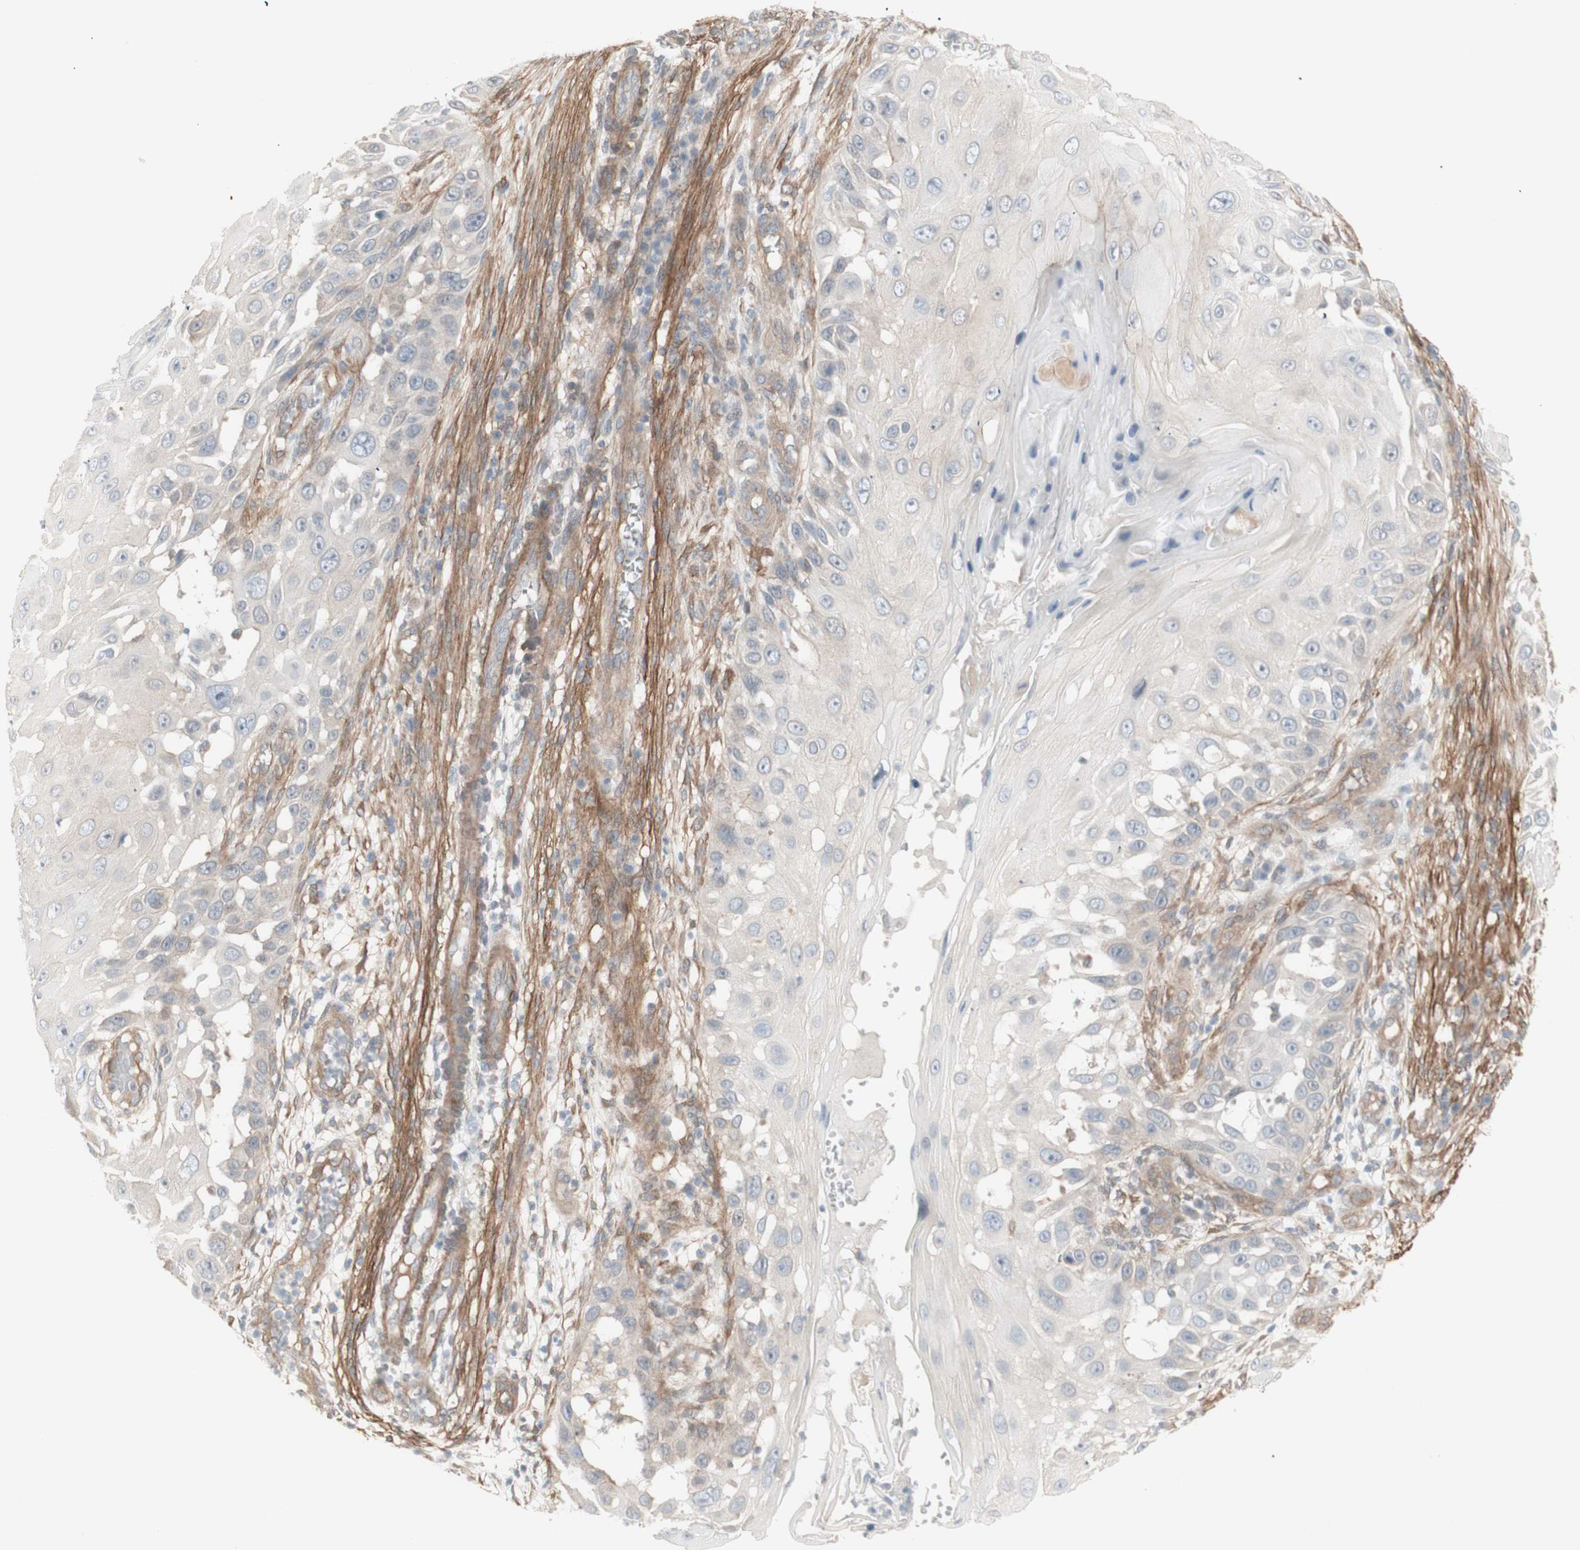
{"staining": {"intensity": "weak", "quantity": "25%-75%", "location": "cytoplasmic/membranous"}, "tissue": "skin cancer", "cell_type": "Tumor cells", "image_type": "cancer", "snomed": [{"axis": "morphology", "description": "Squamous cell carcinoma, NOS"}, {"axis": "topography", "description": "Skin"}], "caption": "This is a histology image of immunohistochemistry staining of skin squamous cell carcinoma, which shows weak expression in the cytoplasmic/membranous of tumor cells.", "gene": "CNN3", "patient": {"sex": "female", "age": 44}}